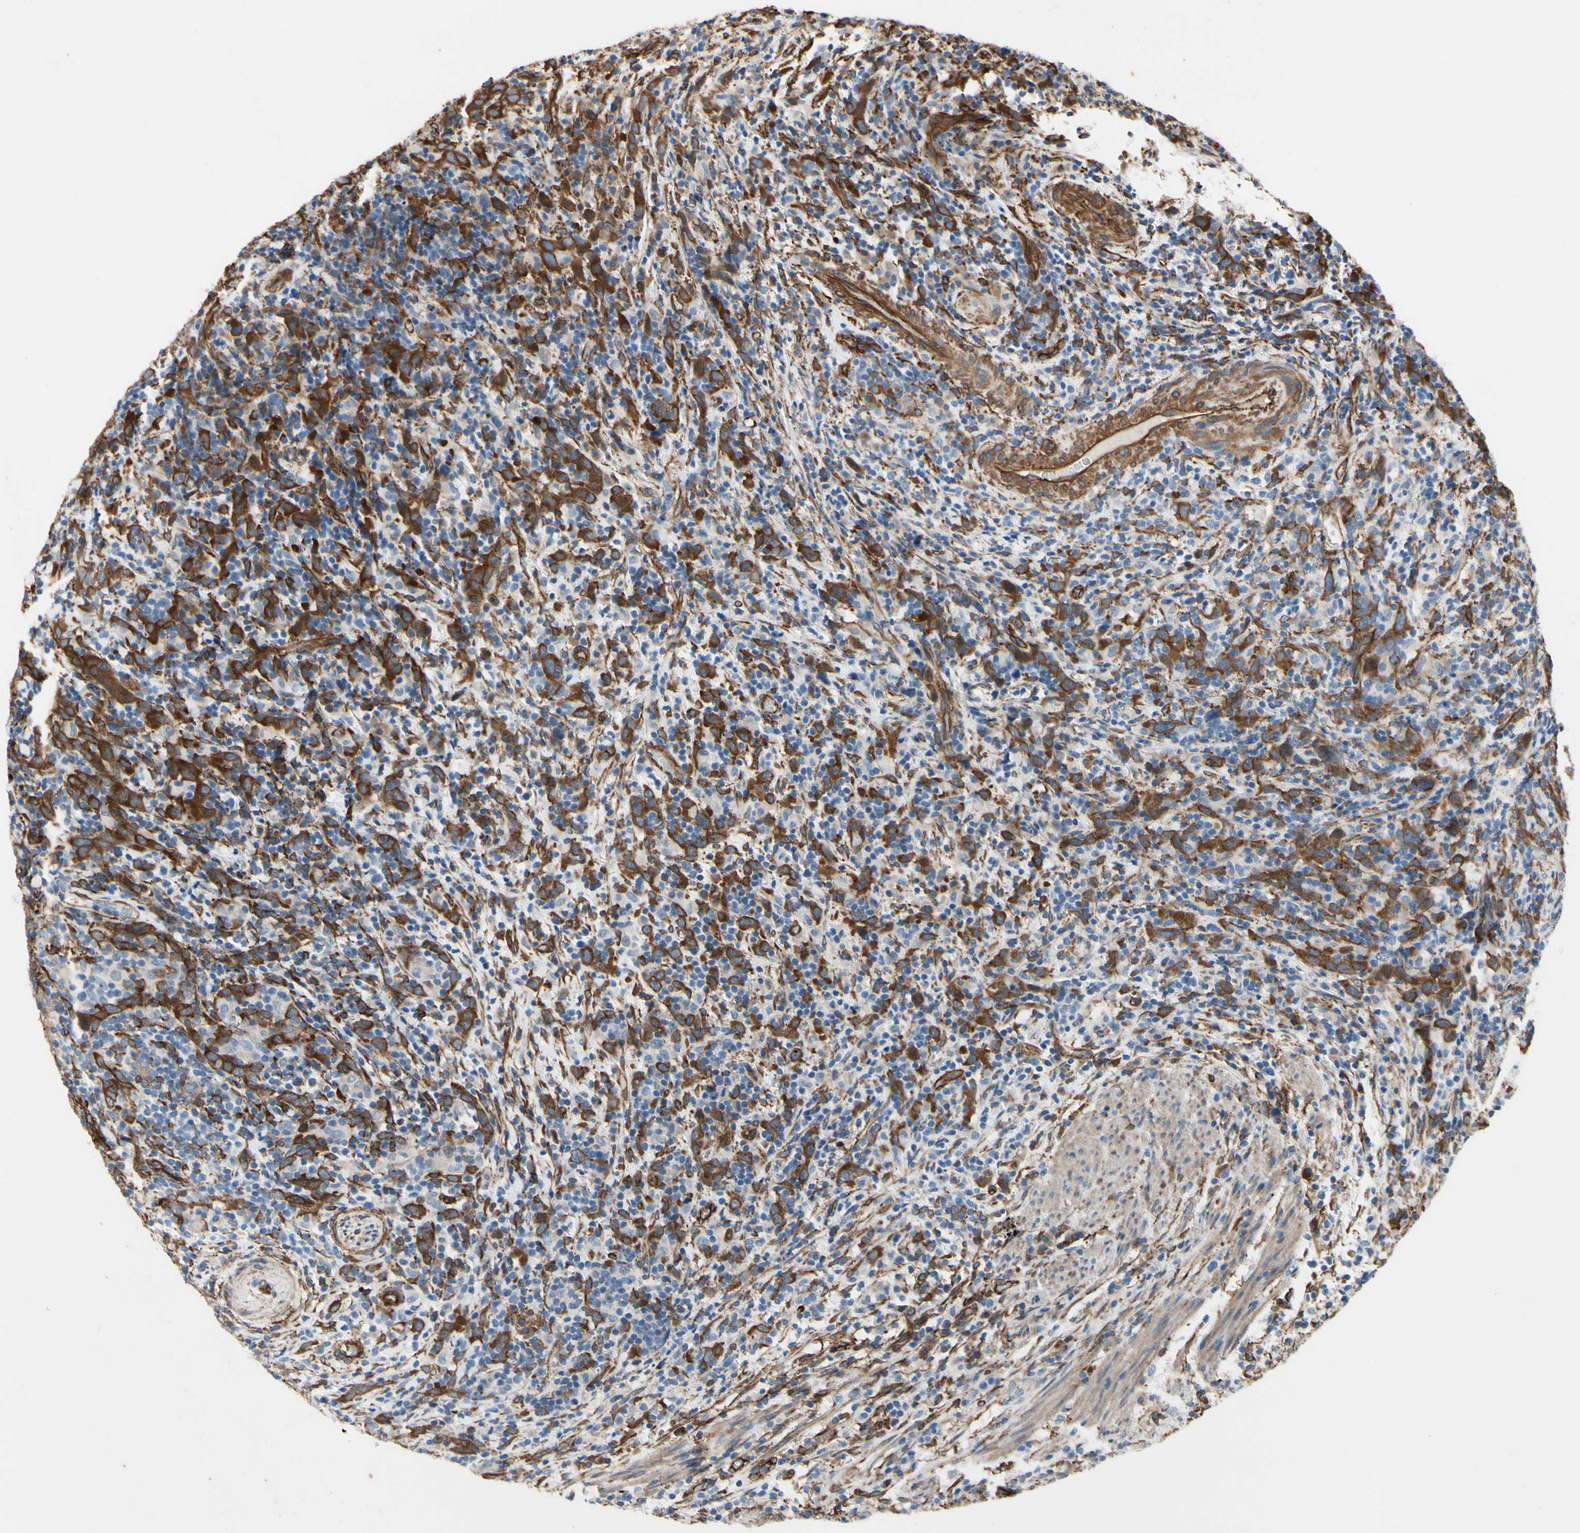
{"staining": {"intensity": "moderate", "quantity": "25%-75%", "location": "cytoplasmic/membranous"}, "tissue": "urothelial cancer", "cell_type": "Tumor cells", "image_type": "cancer", "snomed": [{"axis": "morphology", "description": "Urothelial carcinoma, High grade"}, {"axis": "topography", "description": "Urinary bladder"}], "caption": "Protein expression analysis of human urothelial carcinoma (high-grade) reveals moderate cytoplasmic/membranous staining in about 25%-75% of tumor cells.", "gene": "CTTNBP2", "patient": {"sex": "male", "age": 61}}